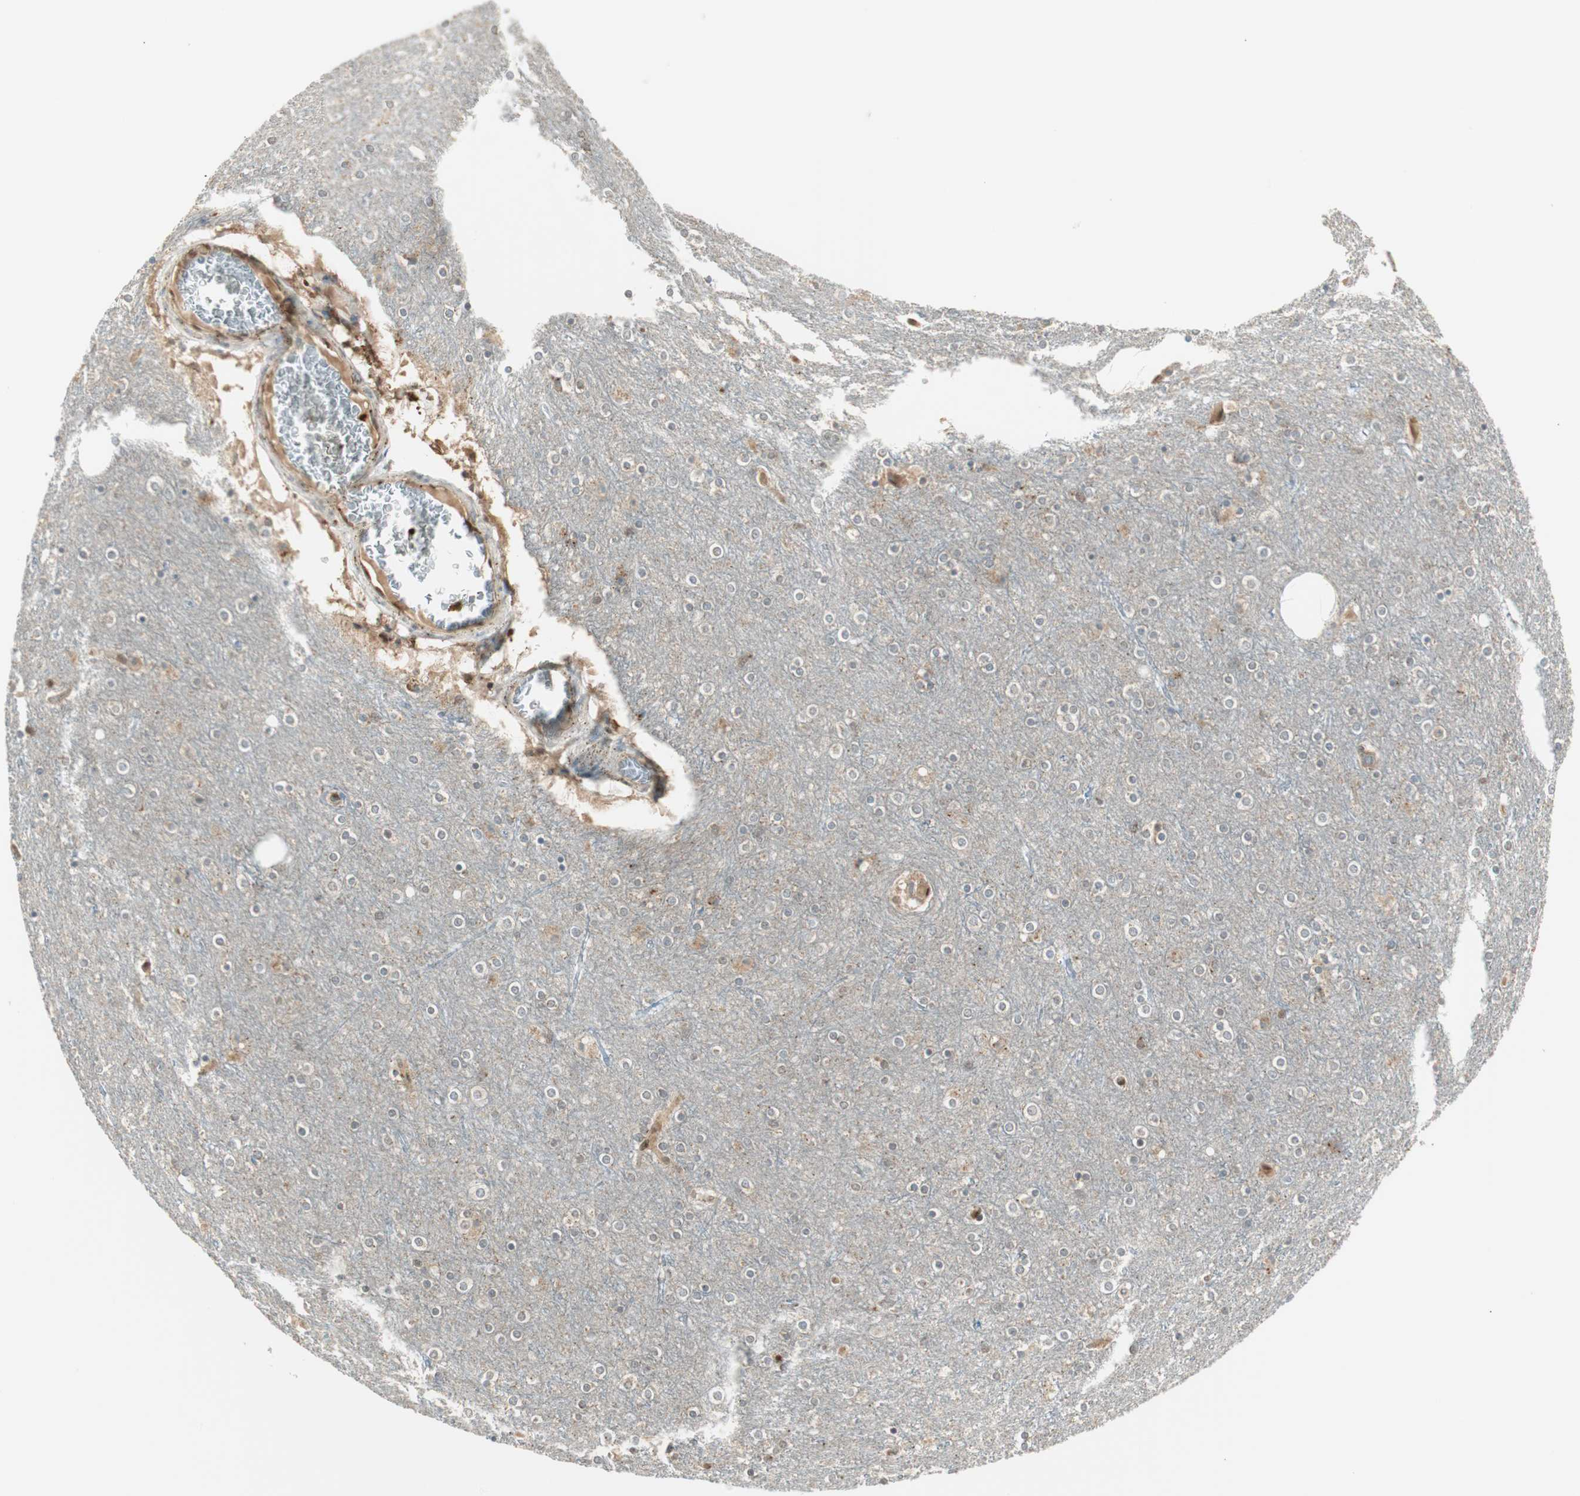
{"staining": {"intensity": "moderate", "quantity": ">75%", "location": "cytoplasmic/membranous"}, "tissue": "cerebral cortex", "cell_type": "Endothelial cells", "image_type": "normal", "snomed": [{"axis": "morphology", "description": "Normal tissue, NOS"}, {"axis": "topography", "description": "Cerebral cortex"}], "caption": "Endothelial cells exhibit medium levels of moderate cytoplasmic/membranous positivity in about >75% of cells in normal human cerebral cortex.", "gene": "LTA4H", "patient": {"sex": "female", "age": 54}}